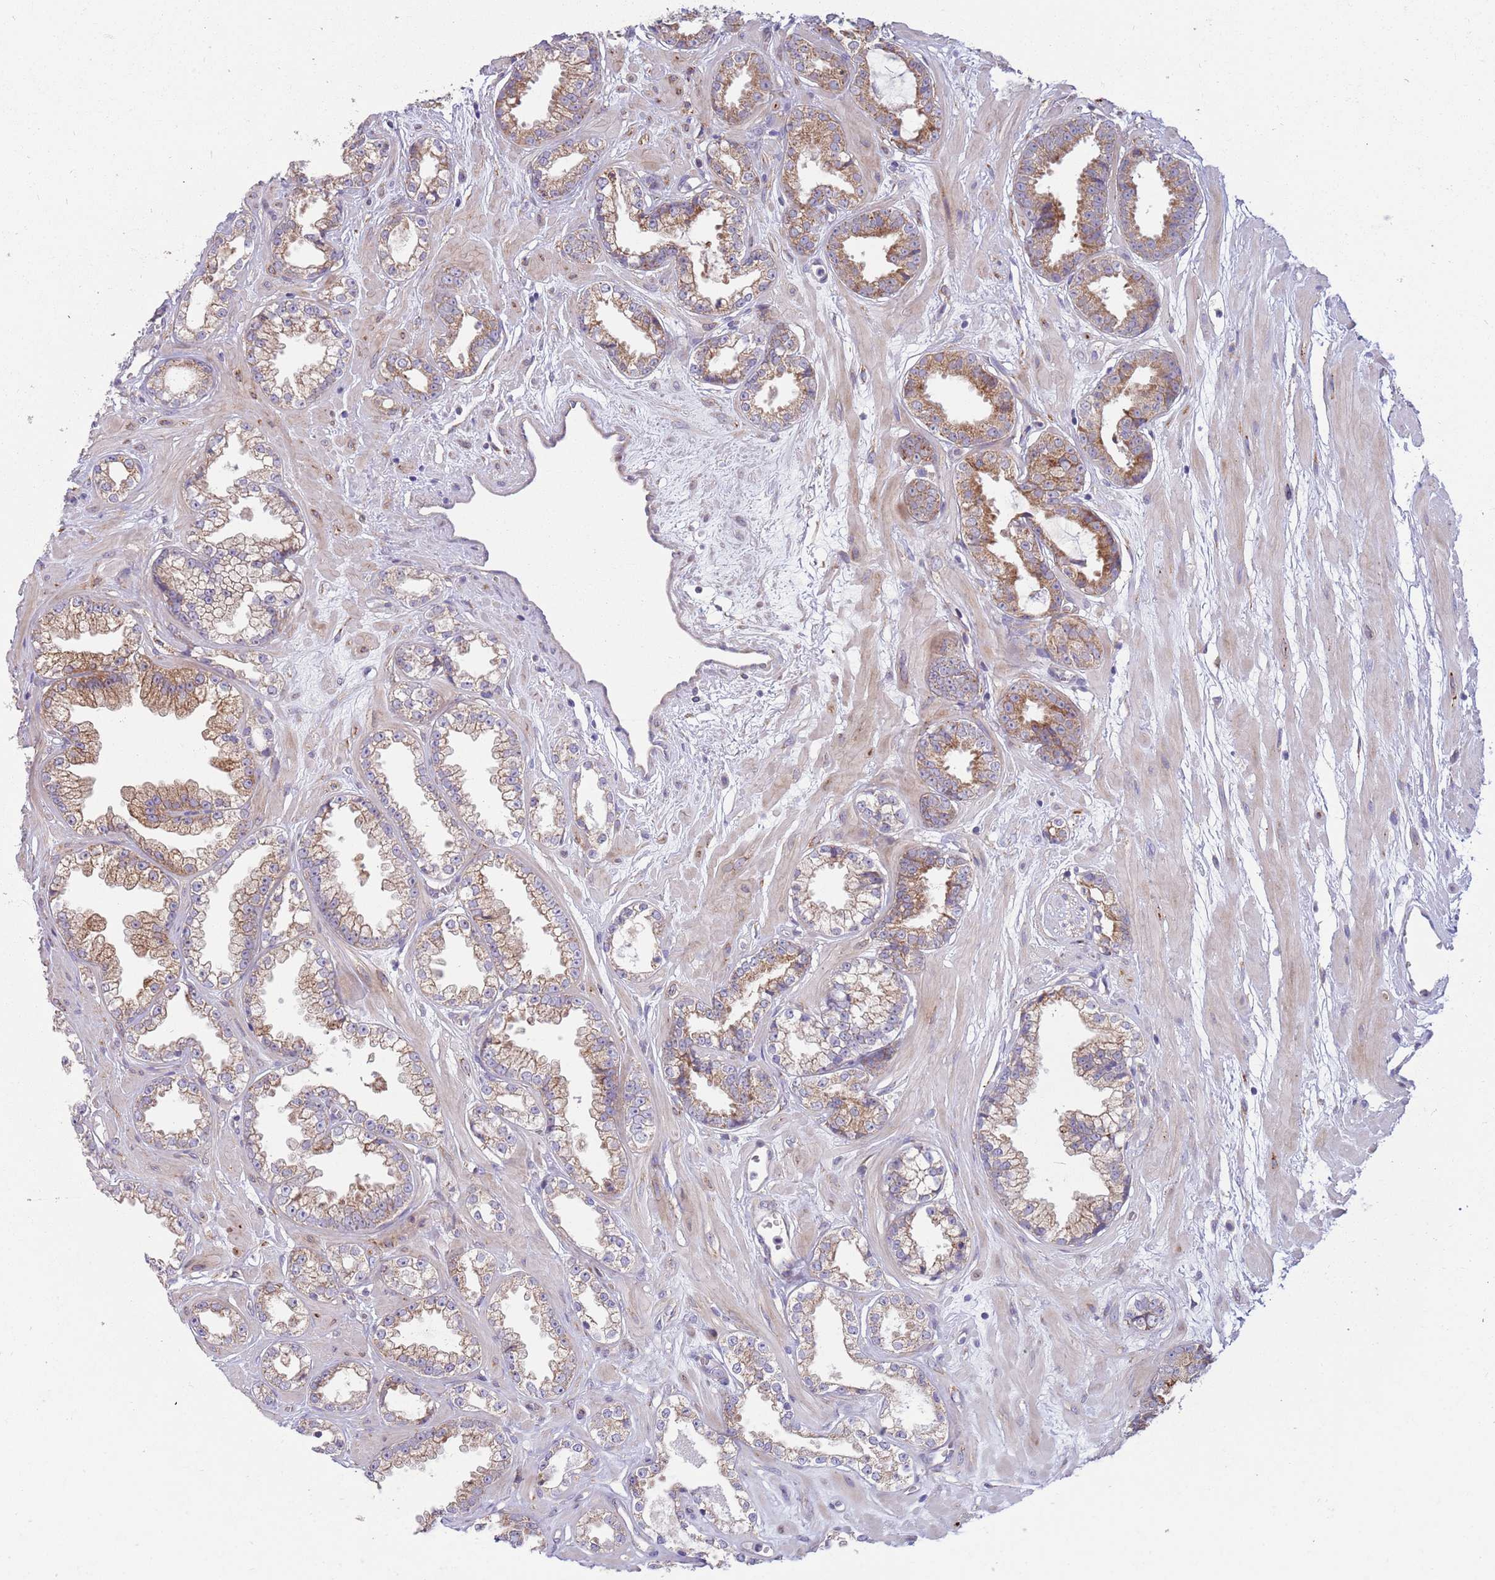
{"staining": {"intensity": "moderate", "quantity": "25%-75%", "location": "cytoplasmic/membranous"}, "tissue": "prostate cancer", "cell_type": "Tumor cells", "image_type": "cancer", "snomed": [{"axis": "morphology", "description": "Adenocarcinoma, Low grade"}, {"axis": "topography", "description": "Prostate"}], "caption": "Adenocarcinoma (low-grade) (prostate) stained with a protein marker exhibits moderate staining in tumor cells.", "gene": "ARMCX6", "patient": {"sex": "male", "age": 60}}